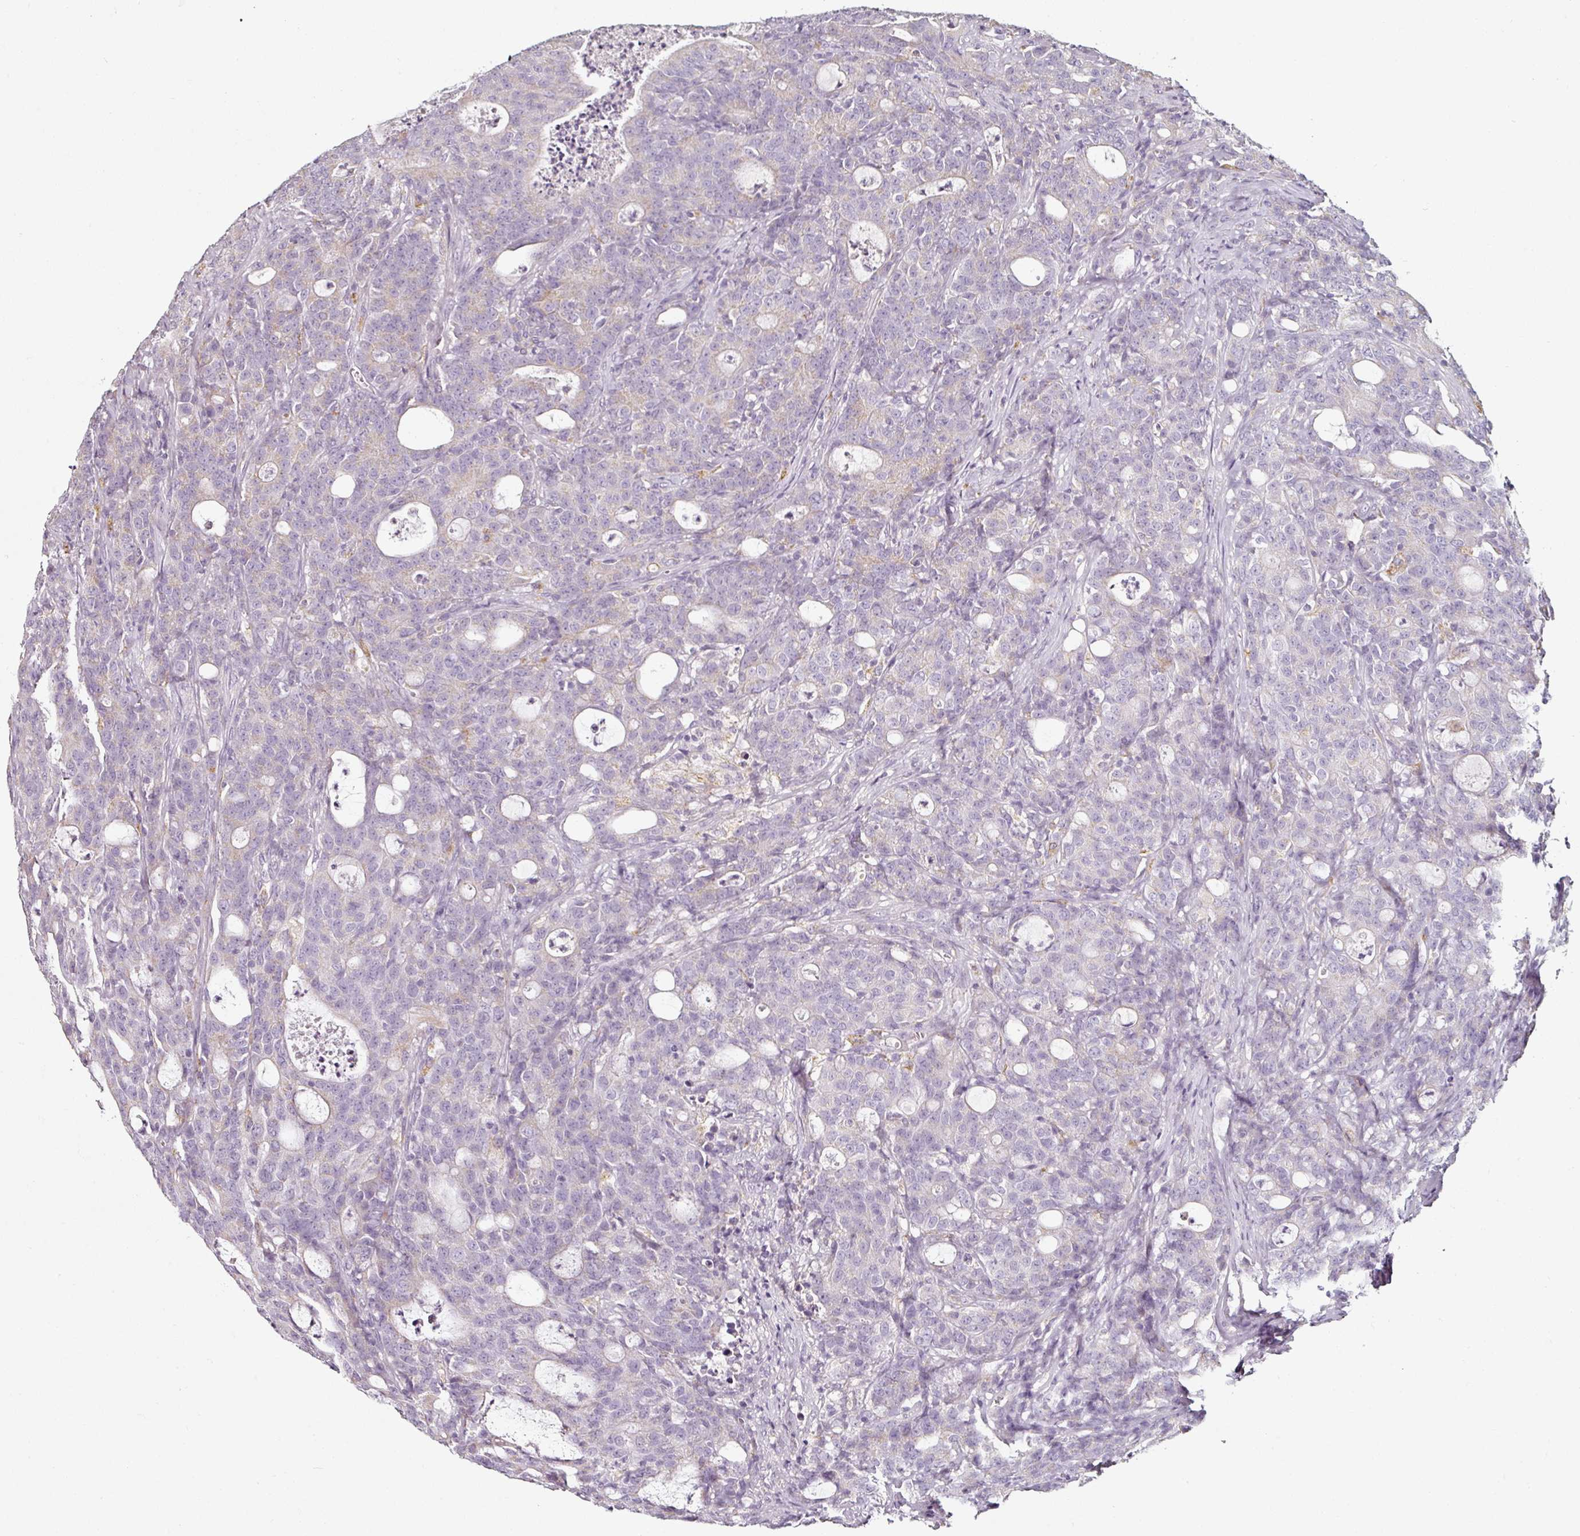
{"staining": {"intensity": "negative", "quantity": "none", "location": "none"}, "tissue": "colorectal cancer", "cell_type": "Tumor cells", "image_type": "cancer", "snomed": [{"axis": "morphology", "description": "Adenocarcinoma, NOS"}, {"axis": "topography", "description": "Colon"}], "caption": "IHC micrograph of neoplastic tissue: colorectal adenocarcinoma stained with DAB exhibits no significant protein staining in tumor cells.", "gene": "CAP2", "patient": {"sex": "male", "age": 83}}